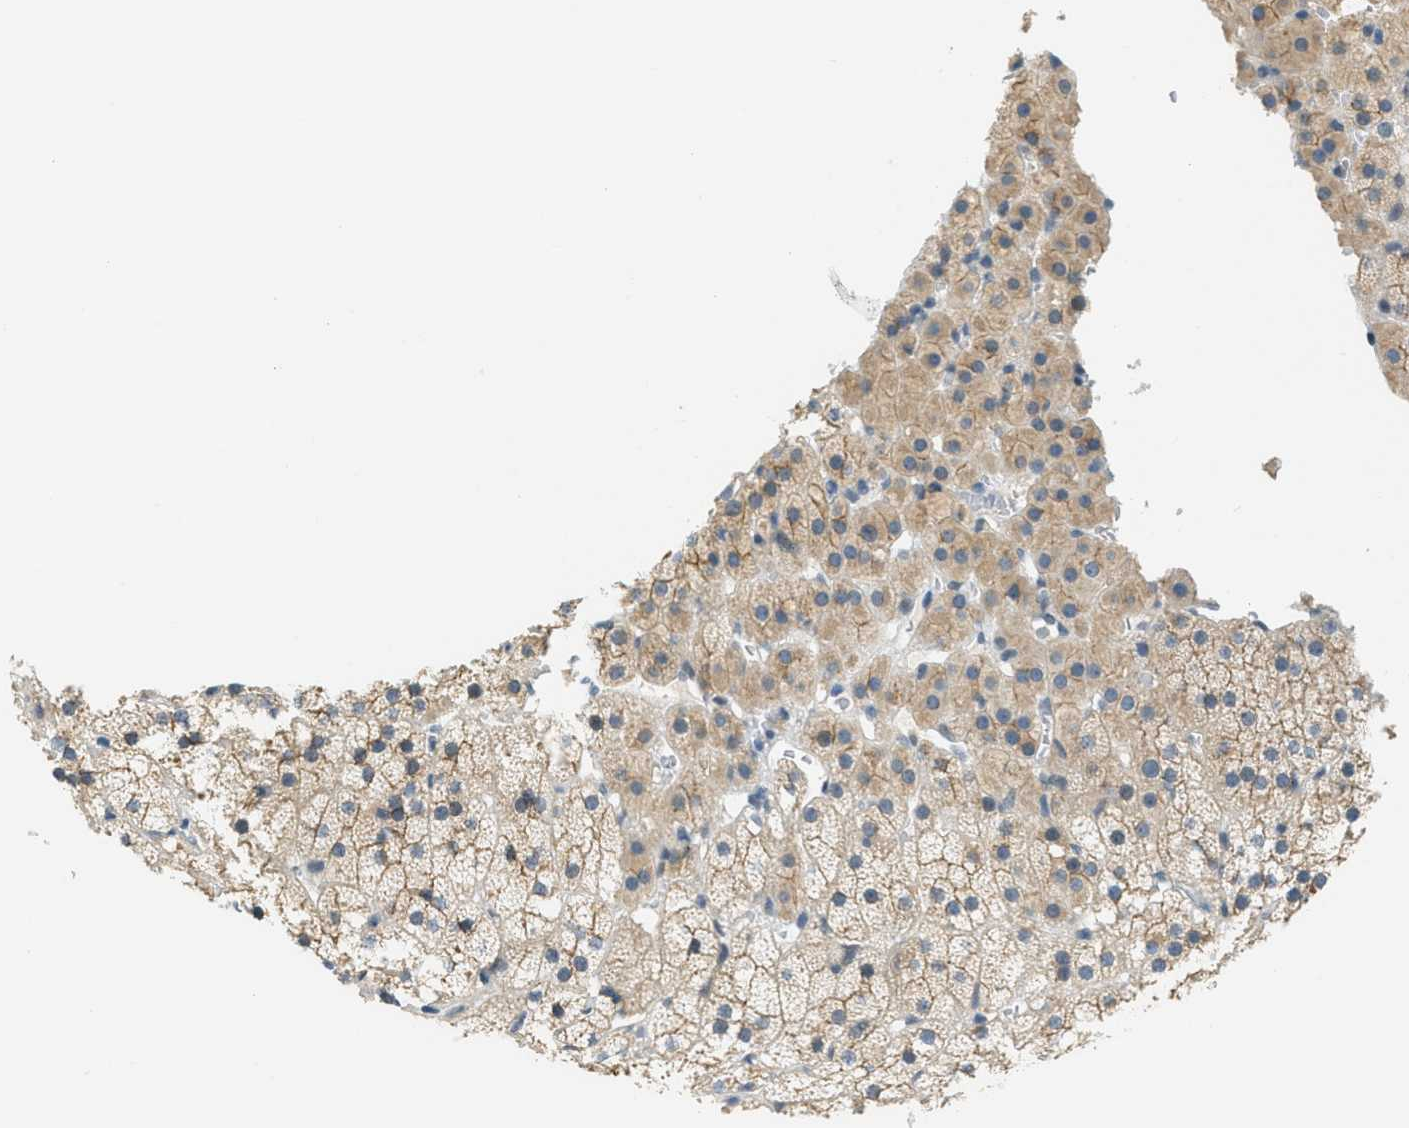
{"staining": {"intensity": "weak", "quantity": ">75%", "location": "cytoplasmic/membranous"}, "tissue": "adrenal gland", "cell_type": "Glandular cells", "image_type": "normal", "snomed": [{"axis": "morphology", "description": "Normal tissue, NOS"}, {"axis": "topography", "description": "Adrenal gland"}], "caption": "Brown immunohistochemical staining in unremarkable adrenal gland demonstrates weak cytoplasmic/membranous expression in about >75% of glandular cells.", "gene": "TCF3", "patient": {"sex": "male", "age": 35}}